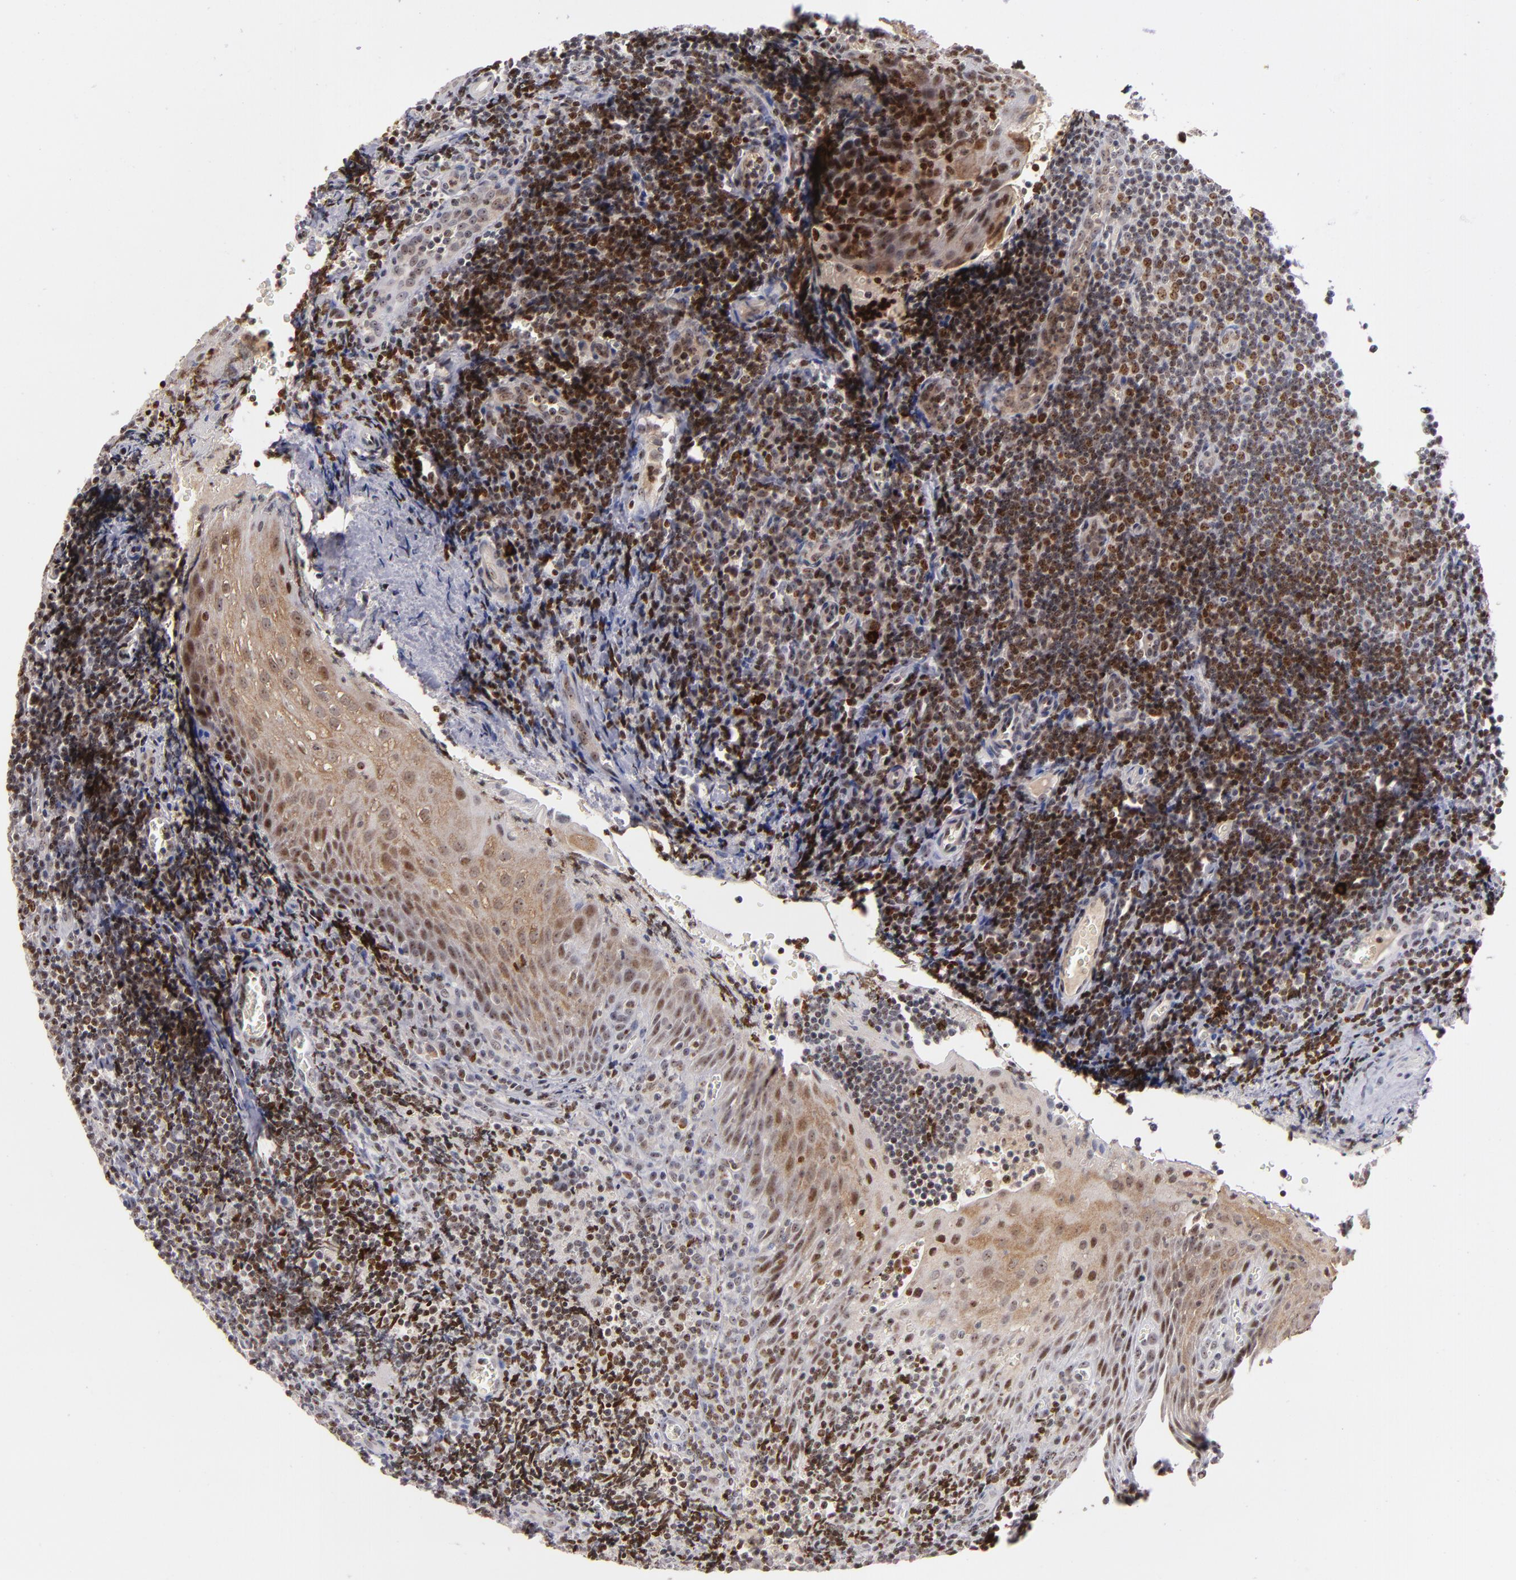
{"staining": {"intensity": "weak", "quantity": "<25%", "location": "nuclear"}, "tissue": "tonsil", "cell_type": "Germinal center cells", "image_type": "normal", "snomed": [{"axis": "morphology", "description": "Normal tissue, NOS"}, {"axis": "topography", "description": "Tonsil"}], "caption": "Germinal center cells are negative for protein expression in benign human tonsil. (Immunohistochemistry (ihc), brightfield microscopy, high magnification).", "gene": "PCNX4", "patient": {"sex": "male", "age": 20}}